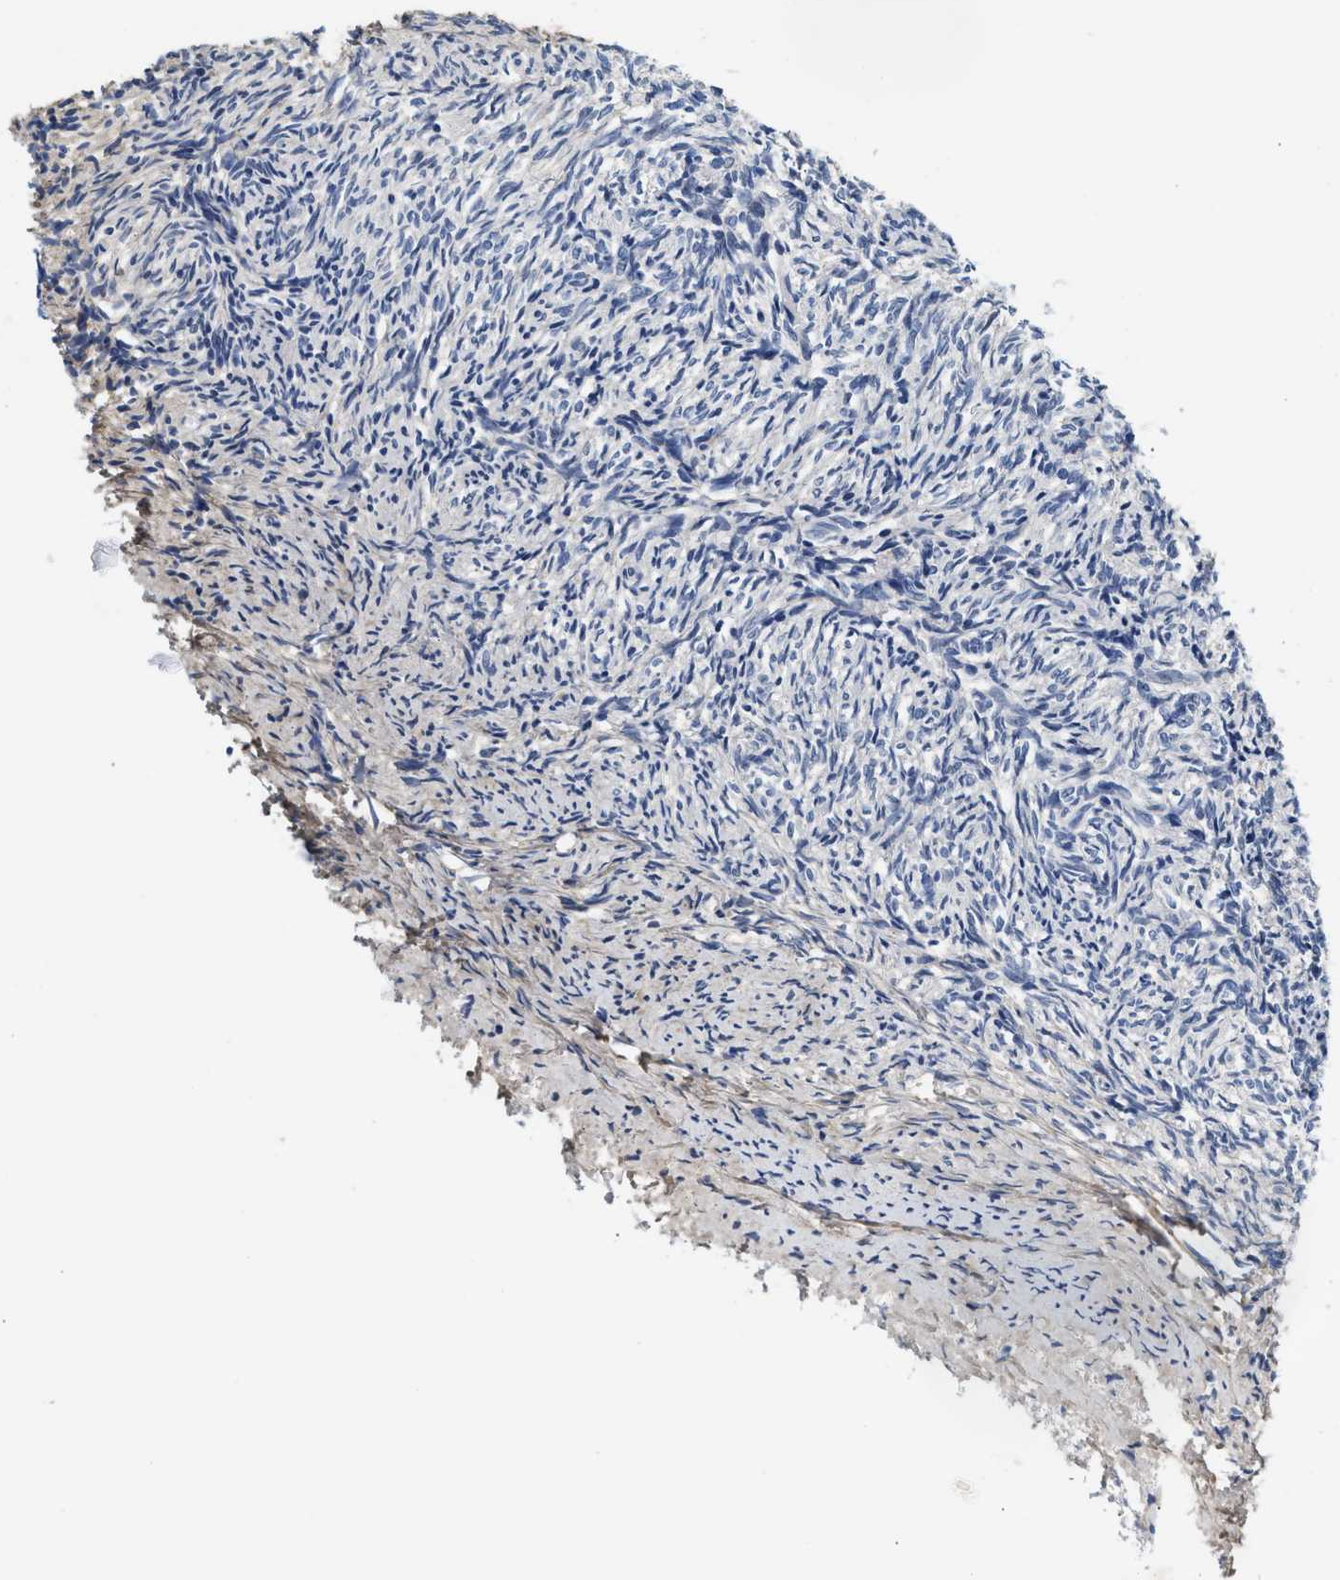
{"staining": {"intensity": "negative", "quantity": "none", "location": "none"}, "tissue": "ovary", "cell_type": "Ovarian stroma cells", "image_type": "normal", "snomed": [{"axis": "morphology", "description": "Normal tissue, NOS"}, {"axis": "topography", "description": "Ovary"}], "caption": "This image is of benign ovary stained with IHC to label a protein in brown with the nuclei are counter-stained blue. There is no staining in ovarian stroma cells. Brightfield microscopy of IHC stained with DAB (brown) and hematoxylin (blue), captured at high magnification.", "gene": "ACTL7B", "patient": {"sex": "female", "age": 41}}